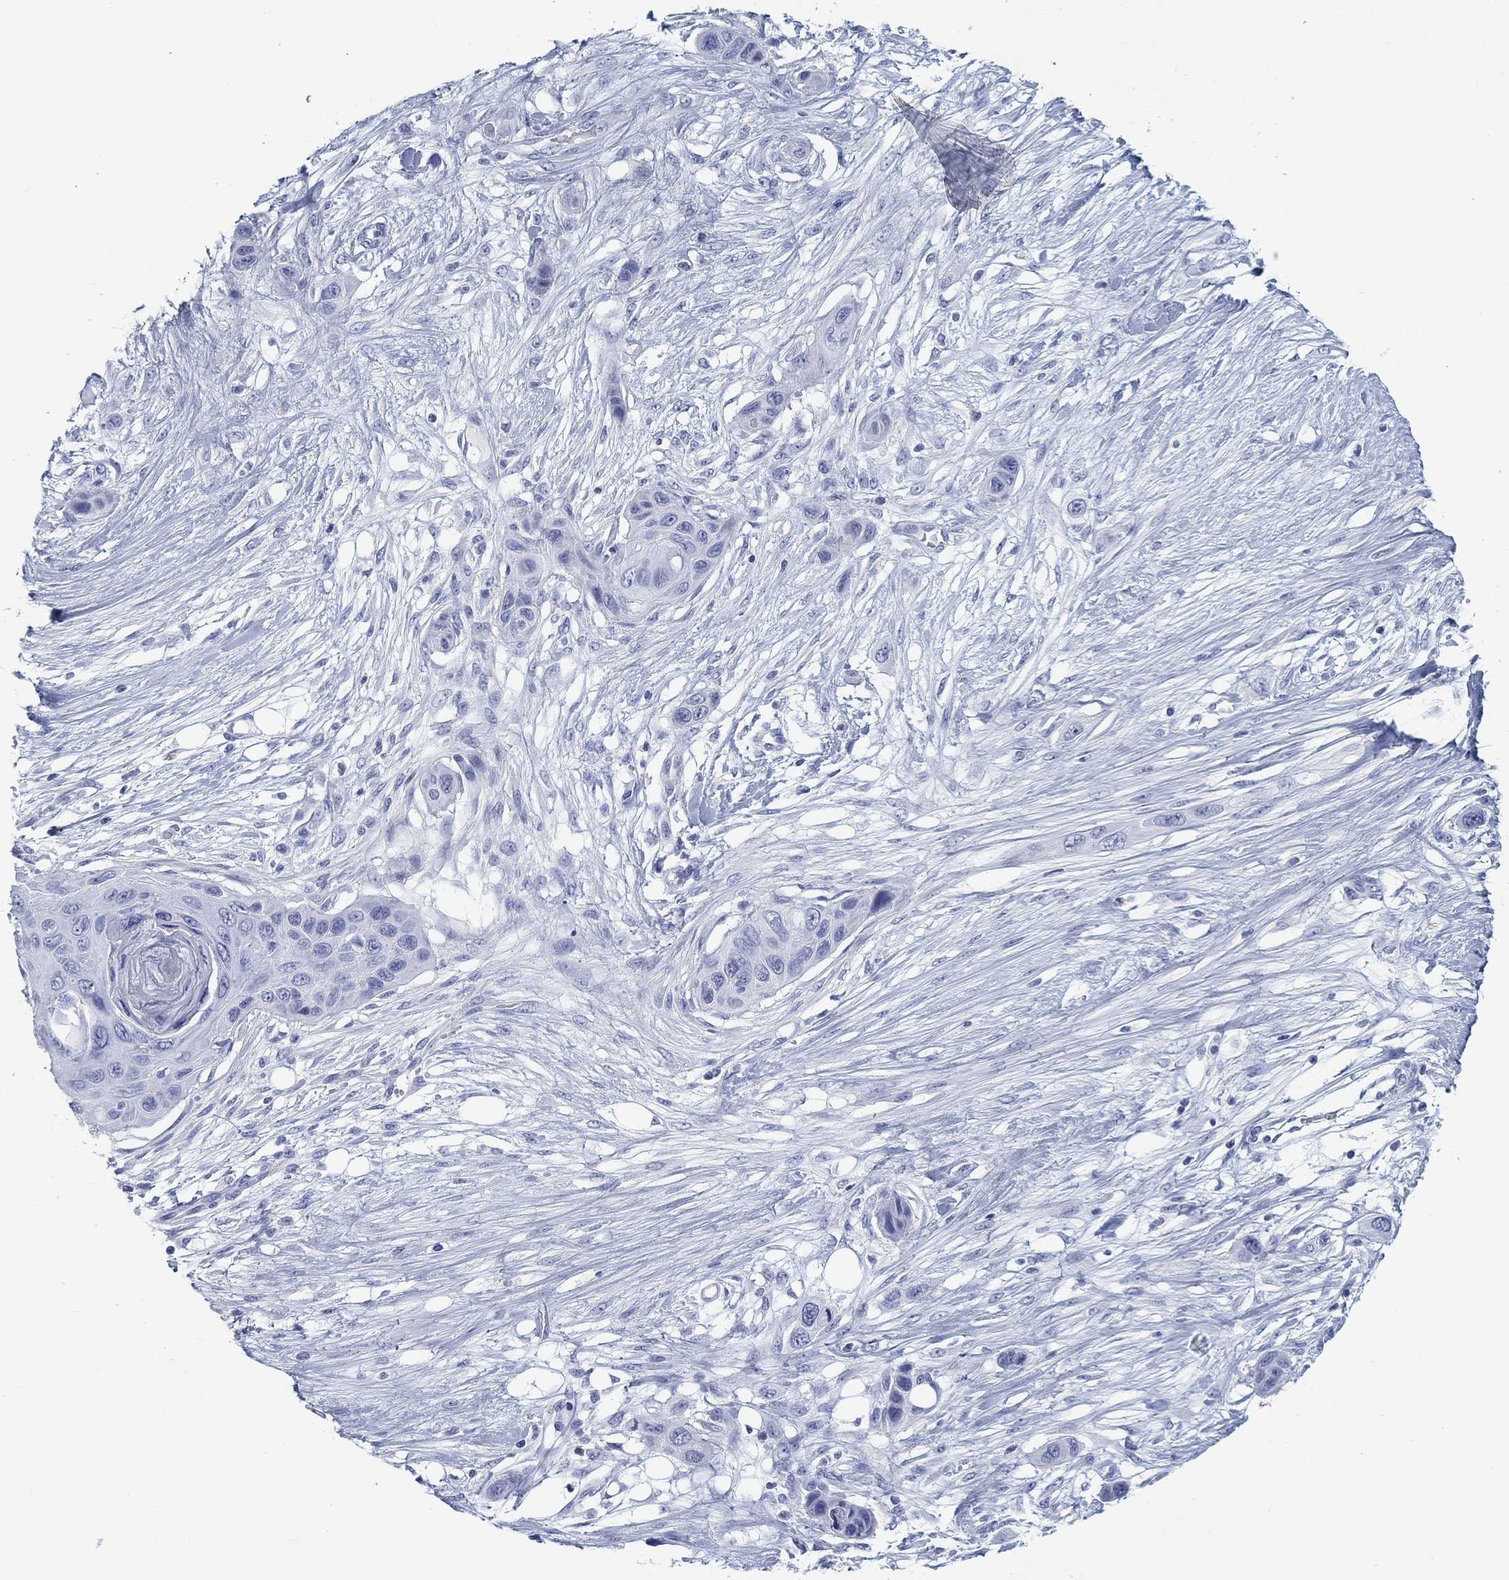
{"staining": {"intensity": "negative", "quantity": "none", "location": "none"}, "tissue": "skin cancer", "cell_type": "Tumor cells", "image_type": "cancer", "snomed": [{"axis": "morphology", "description": "Squamous cell carcinoma, NOS"}, {"axis": "topography", "description": "Skin"}], "caption": "The photomicrograph shows no staining of tumor cells in squamous cell carcinoma (skin).", "gene": "CD79B", "patient": {"sex": "male", "age": 79}}